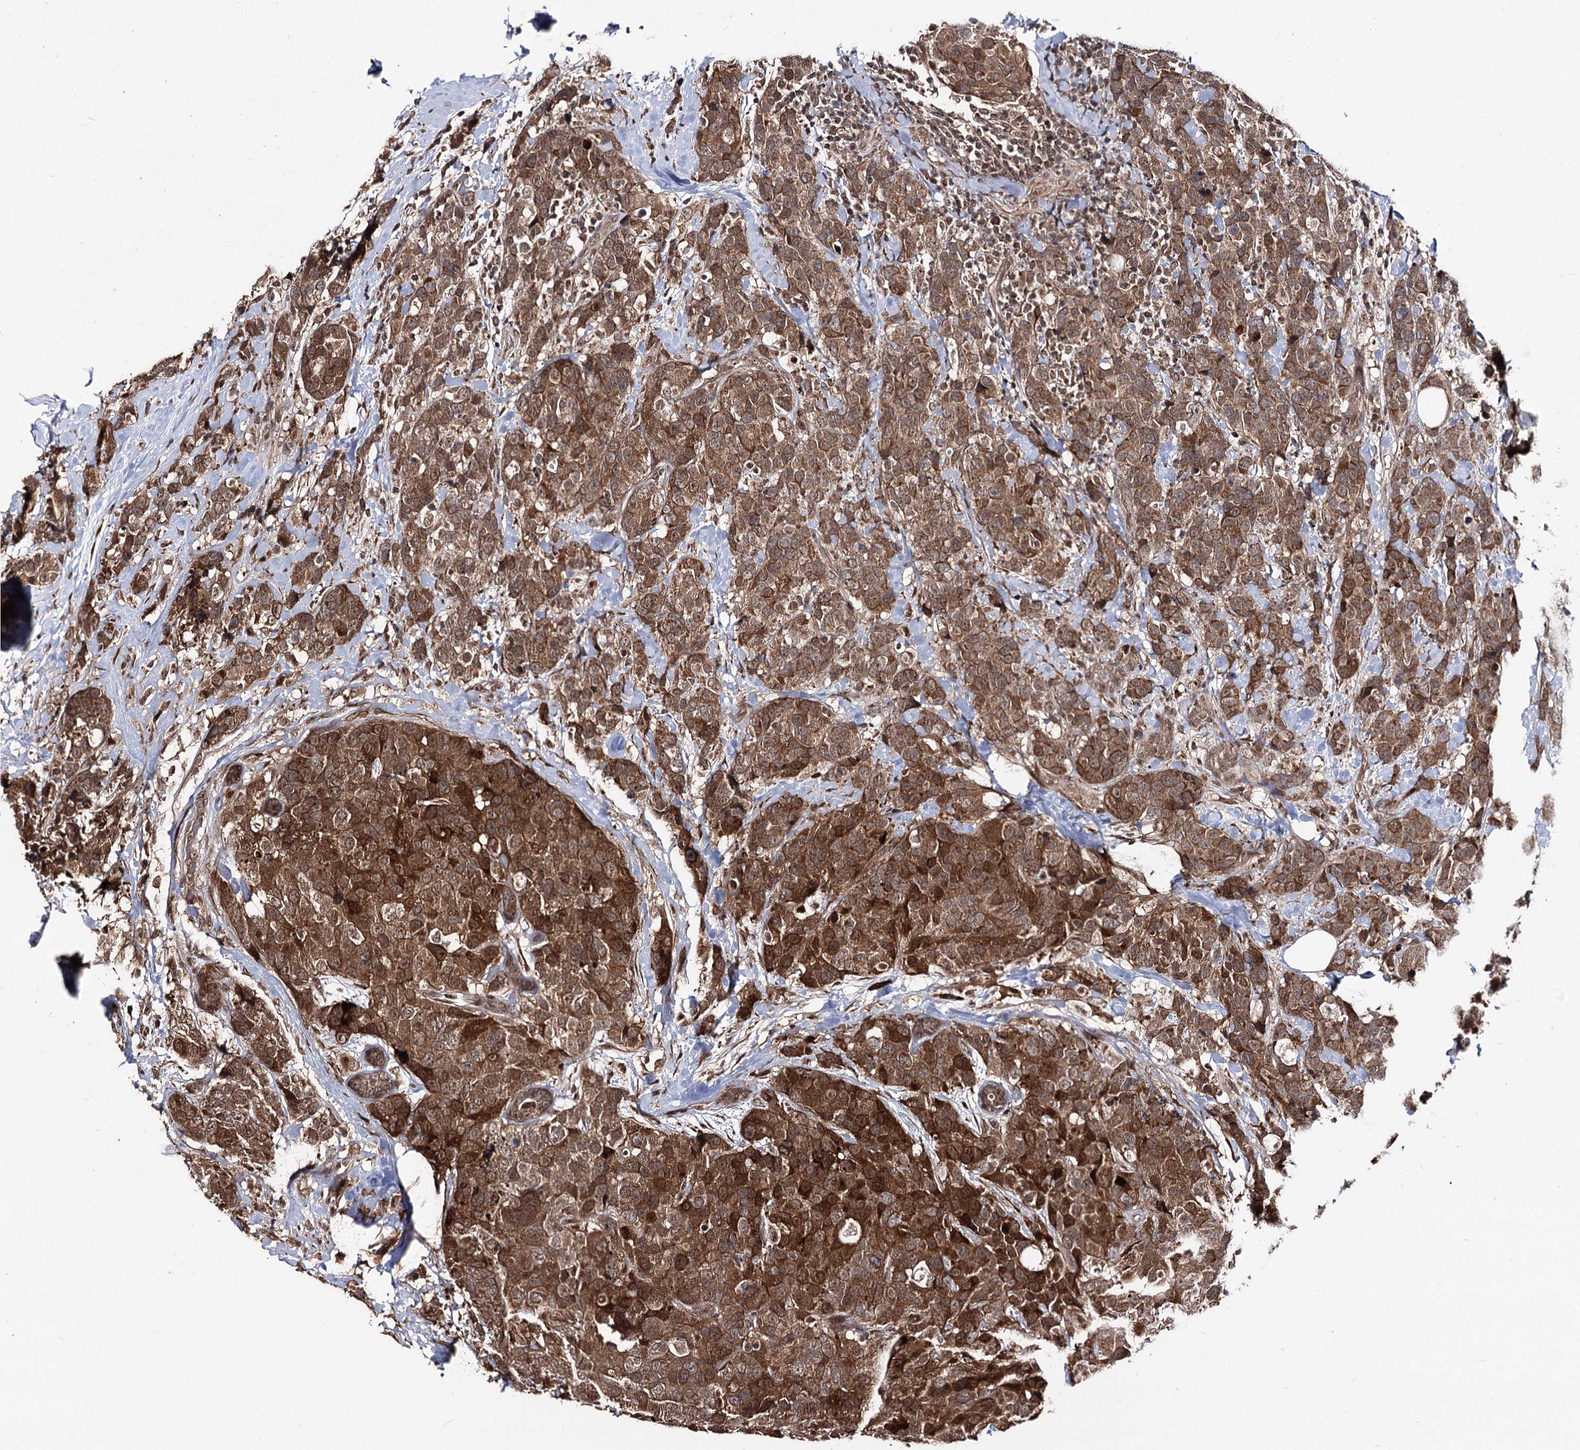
{"staining": {"intensity": "strong", "quantity": ">75%", "location": "cytoplasmic/membranous,nuclear"}, "tissue": "breast cancer", "cell_type": "Tumor cells", "image_type": "cancer", "snomed": [{"axis": "morphology", "description": "Lobular carcinoma"}, {"axis": "topography", "description": "Breast"}], "caption": "Breast cancer (lobular carcinoma) stained with DAB (3,3'-diaminobenzidine) IHC shows high levels of strong cytoplasmic/membranous and nuclear expression in approximately >75% of tumor cells. (brown staining indicates protein expression, while blue staining denotes nuclei).", "gene": "FAM53B", "patient": {"sex": "female", "age": 59}}